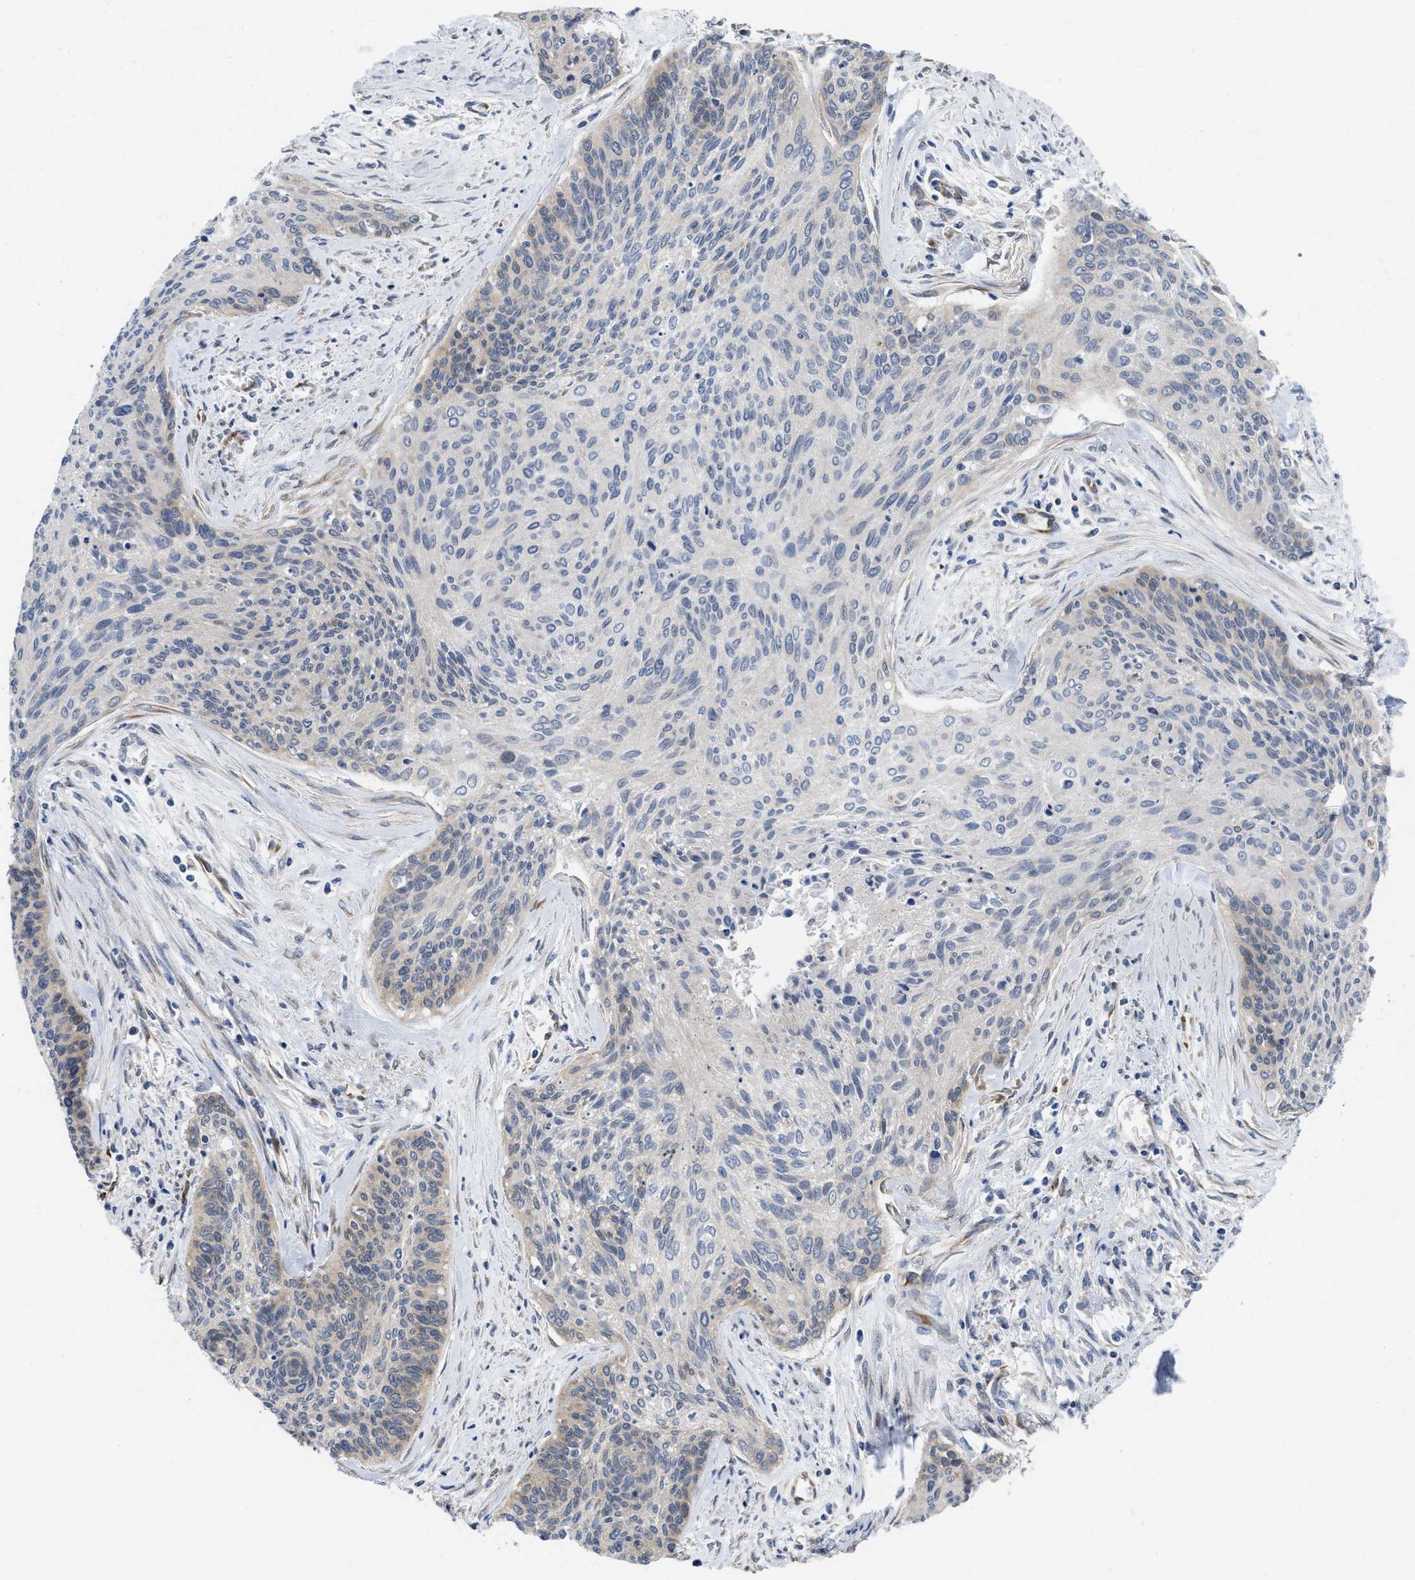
{"staining": {"intensity": "weak", "quantity": "<25%", "location": "cytoplasmic/membranous"}, "tissue": "cervical cancer", "cell_type": "Tumor cells", "image_type": "cancer", "snomed": [{"axis": "morphology", "description": "Squamous cell carcinoma, NOS"}, {"axis": "topography", "description": "Cervix"}], "caption": "An IHC histopathology image of cervical squamous cell carcinoma is shown. There is no staining in tumor cells of cervical squamous cell carcinoma.", "gene": "EOGT", "patient": {"sex": "female", "age": 55}}